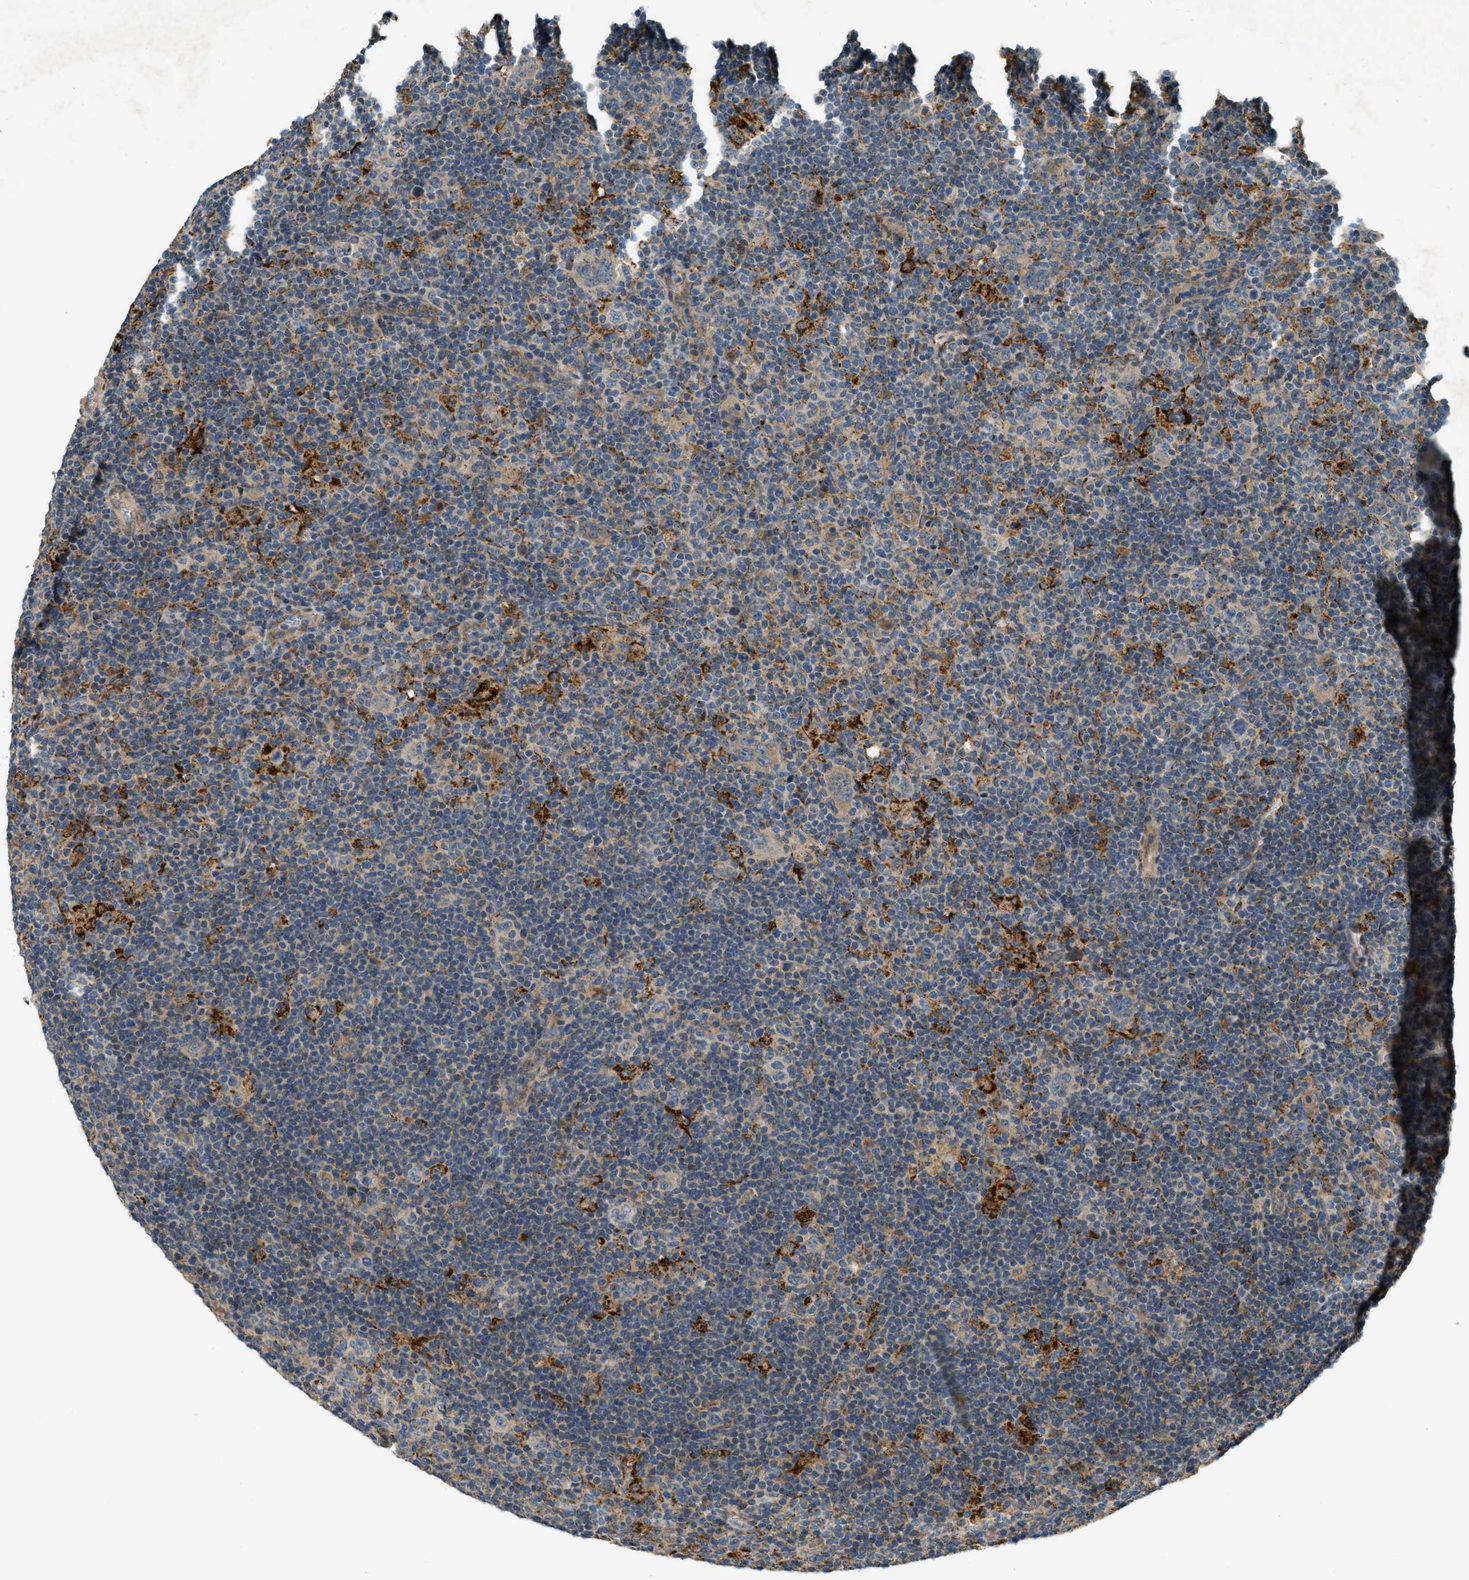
{"staining": {"intensity": "weak", "quantity": "25%-75%", "location": "cytoplasmic/membranous"}, "tissue": "lymphoma", "cell_type": "Tumor cells", "image_type": "cancer", "snomed": [{"axis": "morphology", "description": "Hodgkin's disease, NOS"}, {"axis": "topography", "description": "Lymph node"}], "caption": "The photomicrograph demonstrates a brown stain indicating the presence of a protein in the cytoplasmic/membranous of tumor cells in Hodgkin's disease. Using DAB (3,3'-diaminobenzidine) (brown) and hematoxylin (blue) stains, captured at high magnification using brightfield microscopy.", "gene": "CDKN2C", "patient": {"sex": "female", "age": 57}}